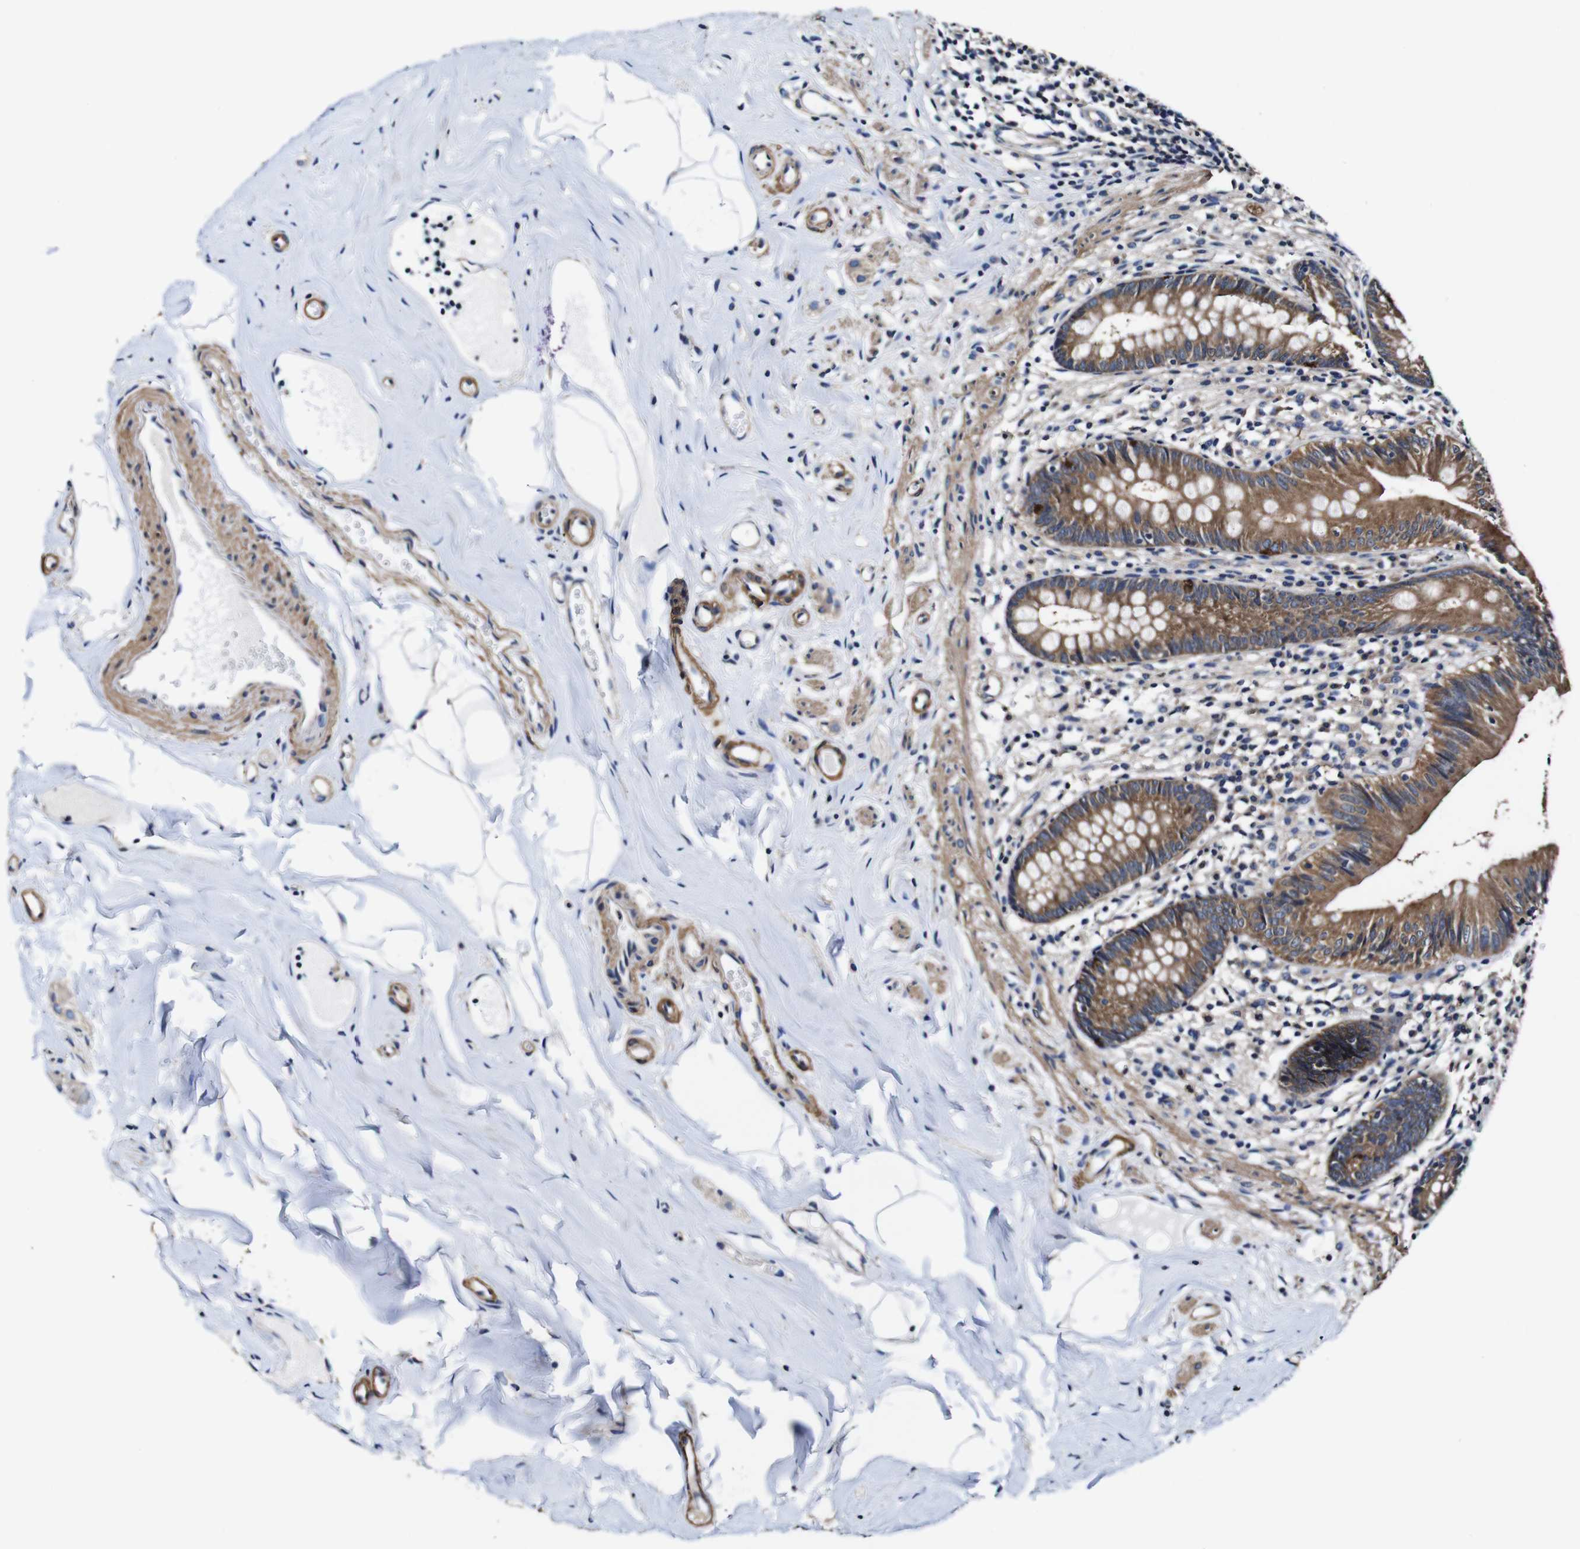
{"staining": {"intensity": "moderate", "quantity": ">75%", "location": "cytoplasmic/membranous"}, "tissue": "appendix", "cell_type": "Glandular cells", "image_type": "normal", "snomed": [{"axis": "morphology", "description": "Normal tissue, NOS"}, {"axis": "topography", "description": "Appendix"}], "caption": "Human appendix stained with a protein marker reveals moderate staining in glandular cells.", "gene": "PDCD6IP", "patient": {"sex": "male", "age": 52}}